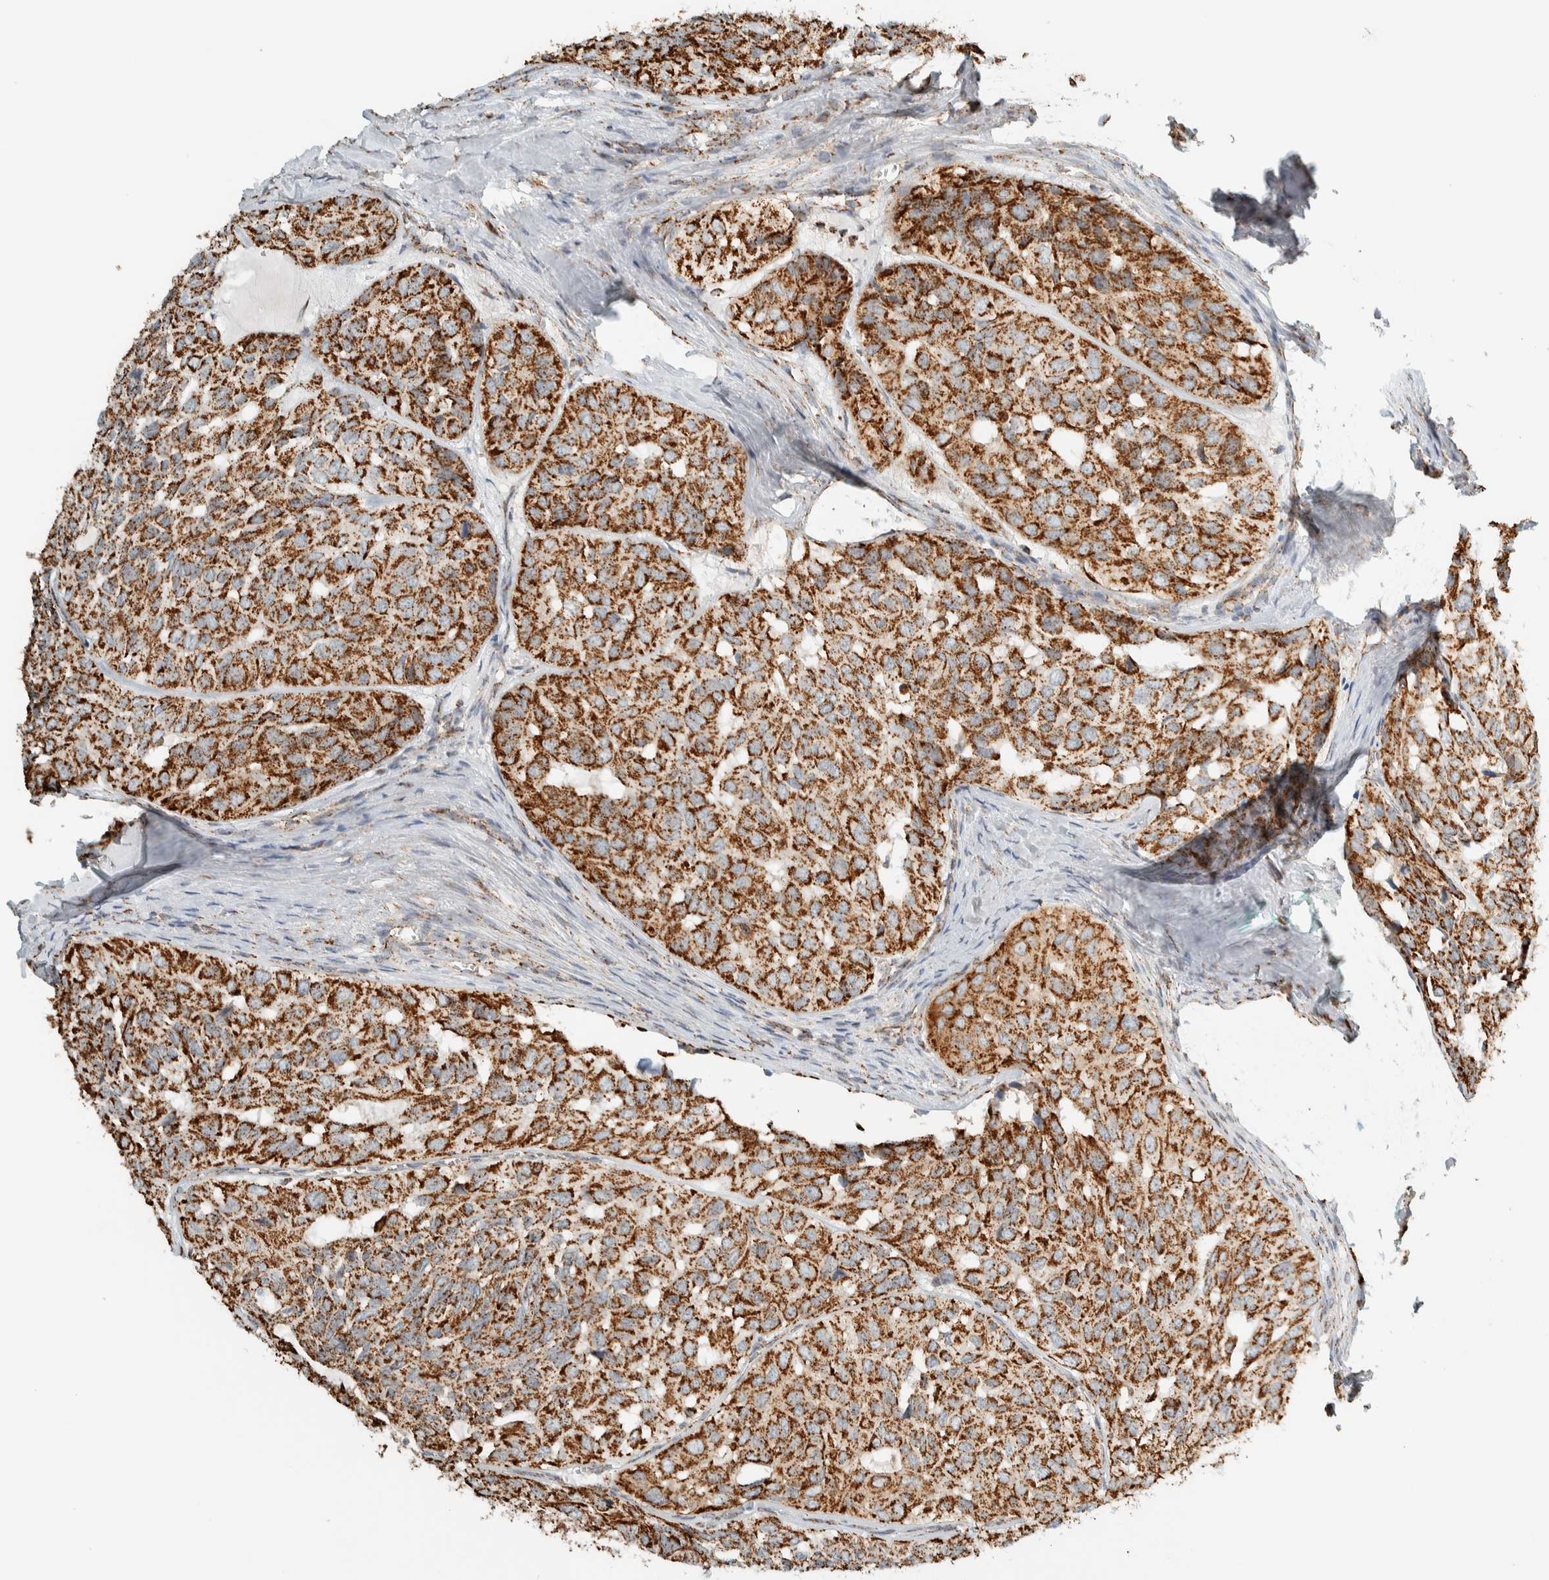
{"staining": {"intensity": "strong", "quantity": ">75%", "location": "cytoplasmic/membranous"}, "tissue": "head and neck cancer", "cell_type": "Tumor cells", "image_type": "cancer", "snomed": [{"axis": "morphology", "description": "Adenocarcinoma, NOS"}, {"axis": "topography", "description": "Salivary gland, NOS"}, {"axis": "topography", "description": "Head-Neck"}], "caption": "Head and neck adenocarcinoma stained with a protein marker exhibits strong staining in tumor cells.", "gene": "ZNF454", "patient": {"sex": "female", "age": 76}}